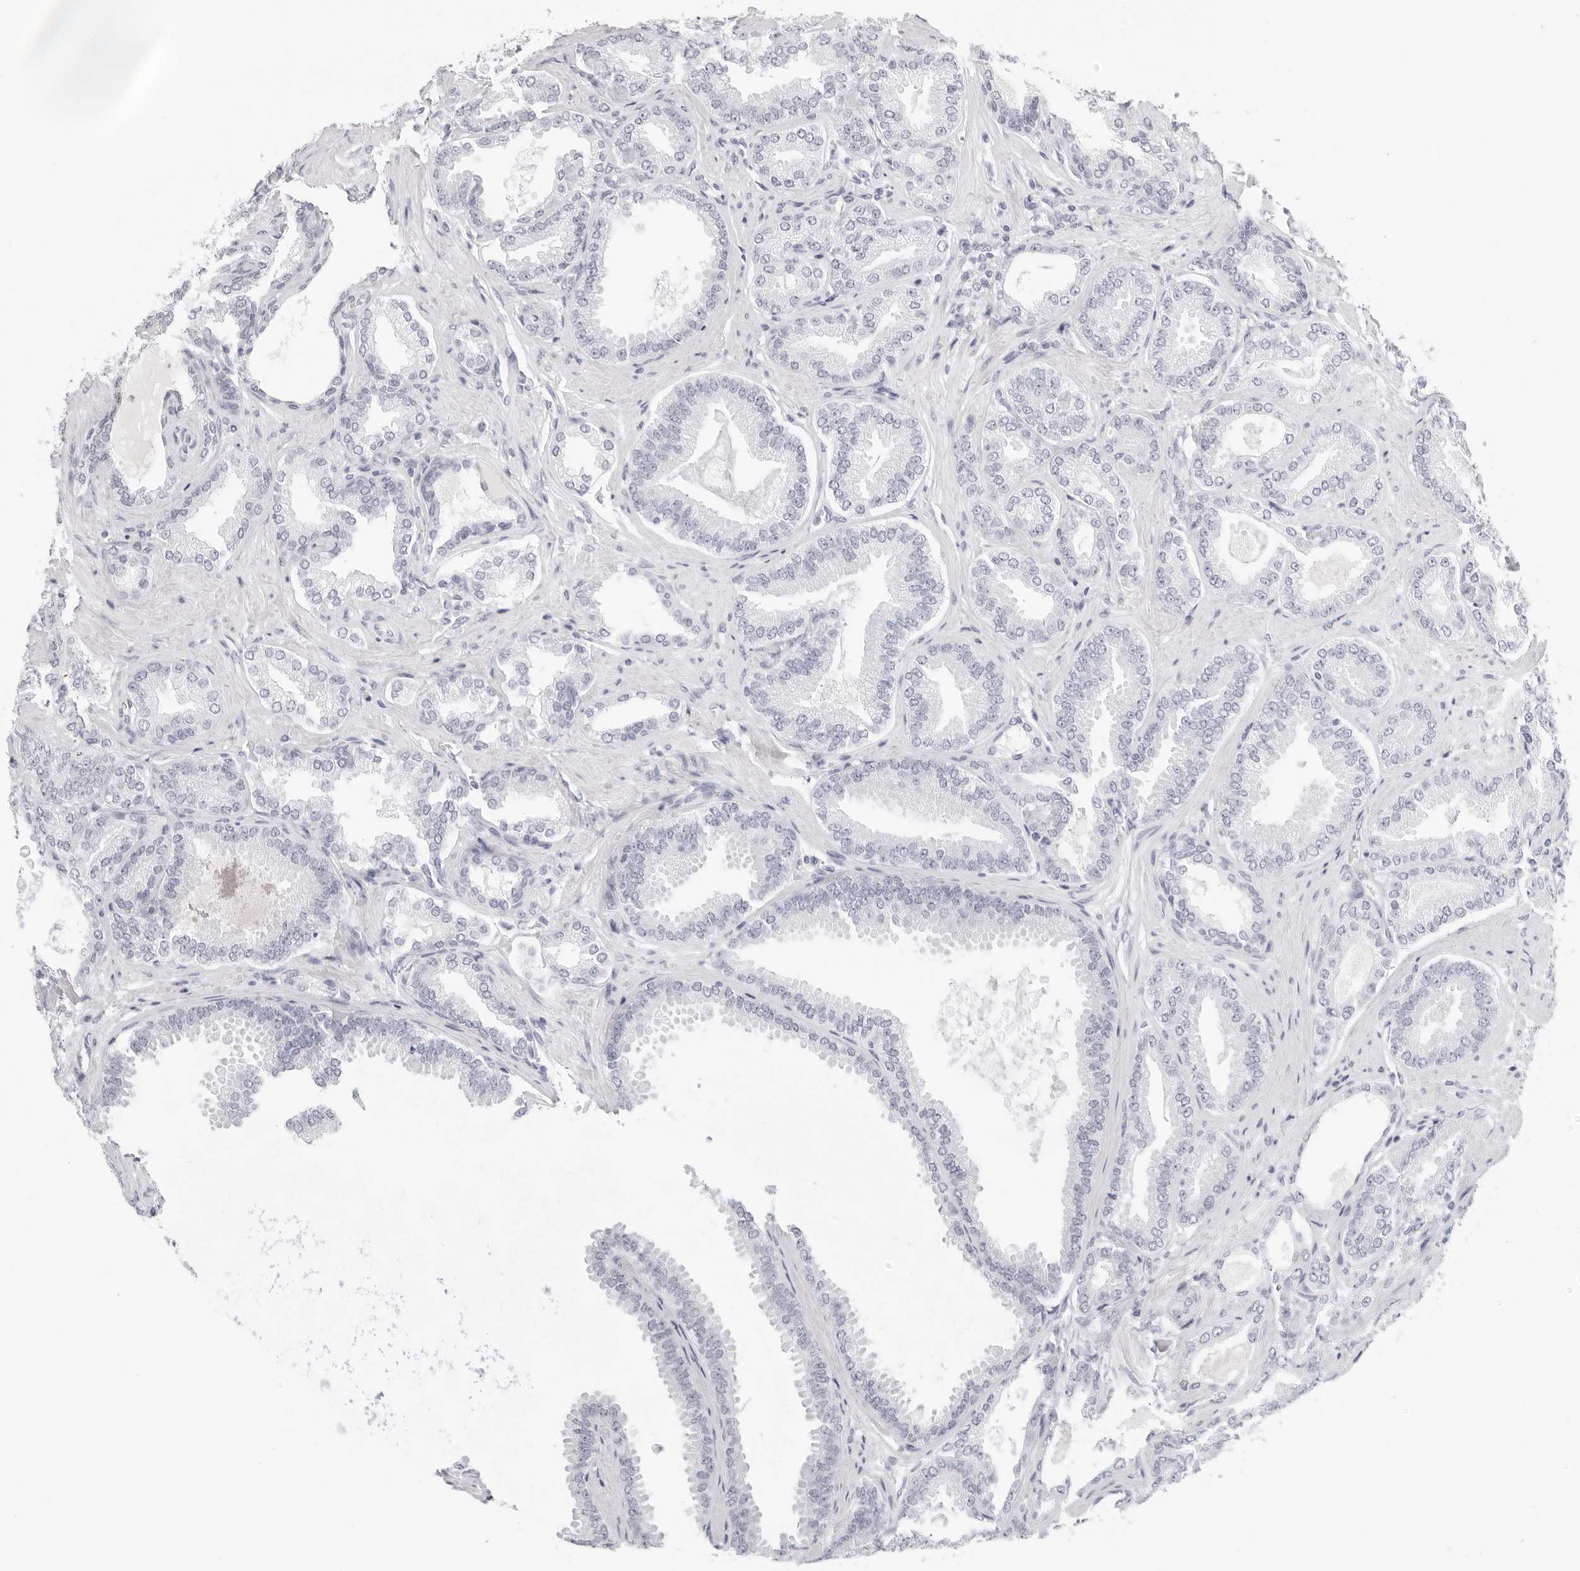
{"staining": {"intensity": "negative", "quantity": "none", "location": "none"}, "tissue": "prostate cancer", "cell_type": "Tumor cells", "image_type": "cancer", "snomed": [{"axis": "morphology", "description": "Adenocarcinoma, Low grade"}, {"axis": "topography", "description": "Prostate"}], "caption": "A high-resolution image shows immunohistochemistry (IHC) staining of low-grade adenocarcinoma (prostate), which displays no significant expression in tumor cells.", "gene": "AGMAT", "patient": {"sex": "male", "age": 71}}